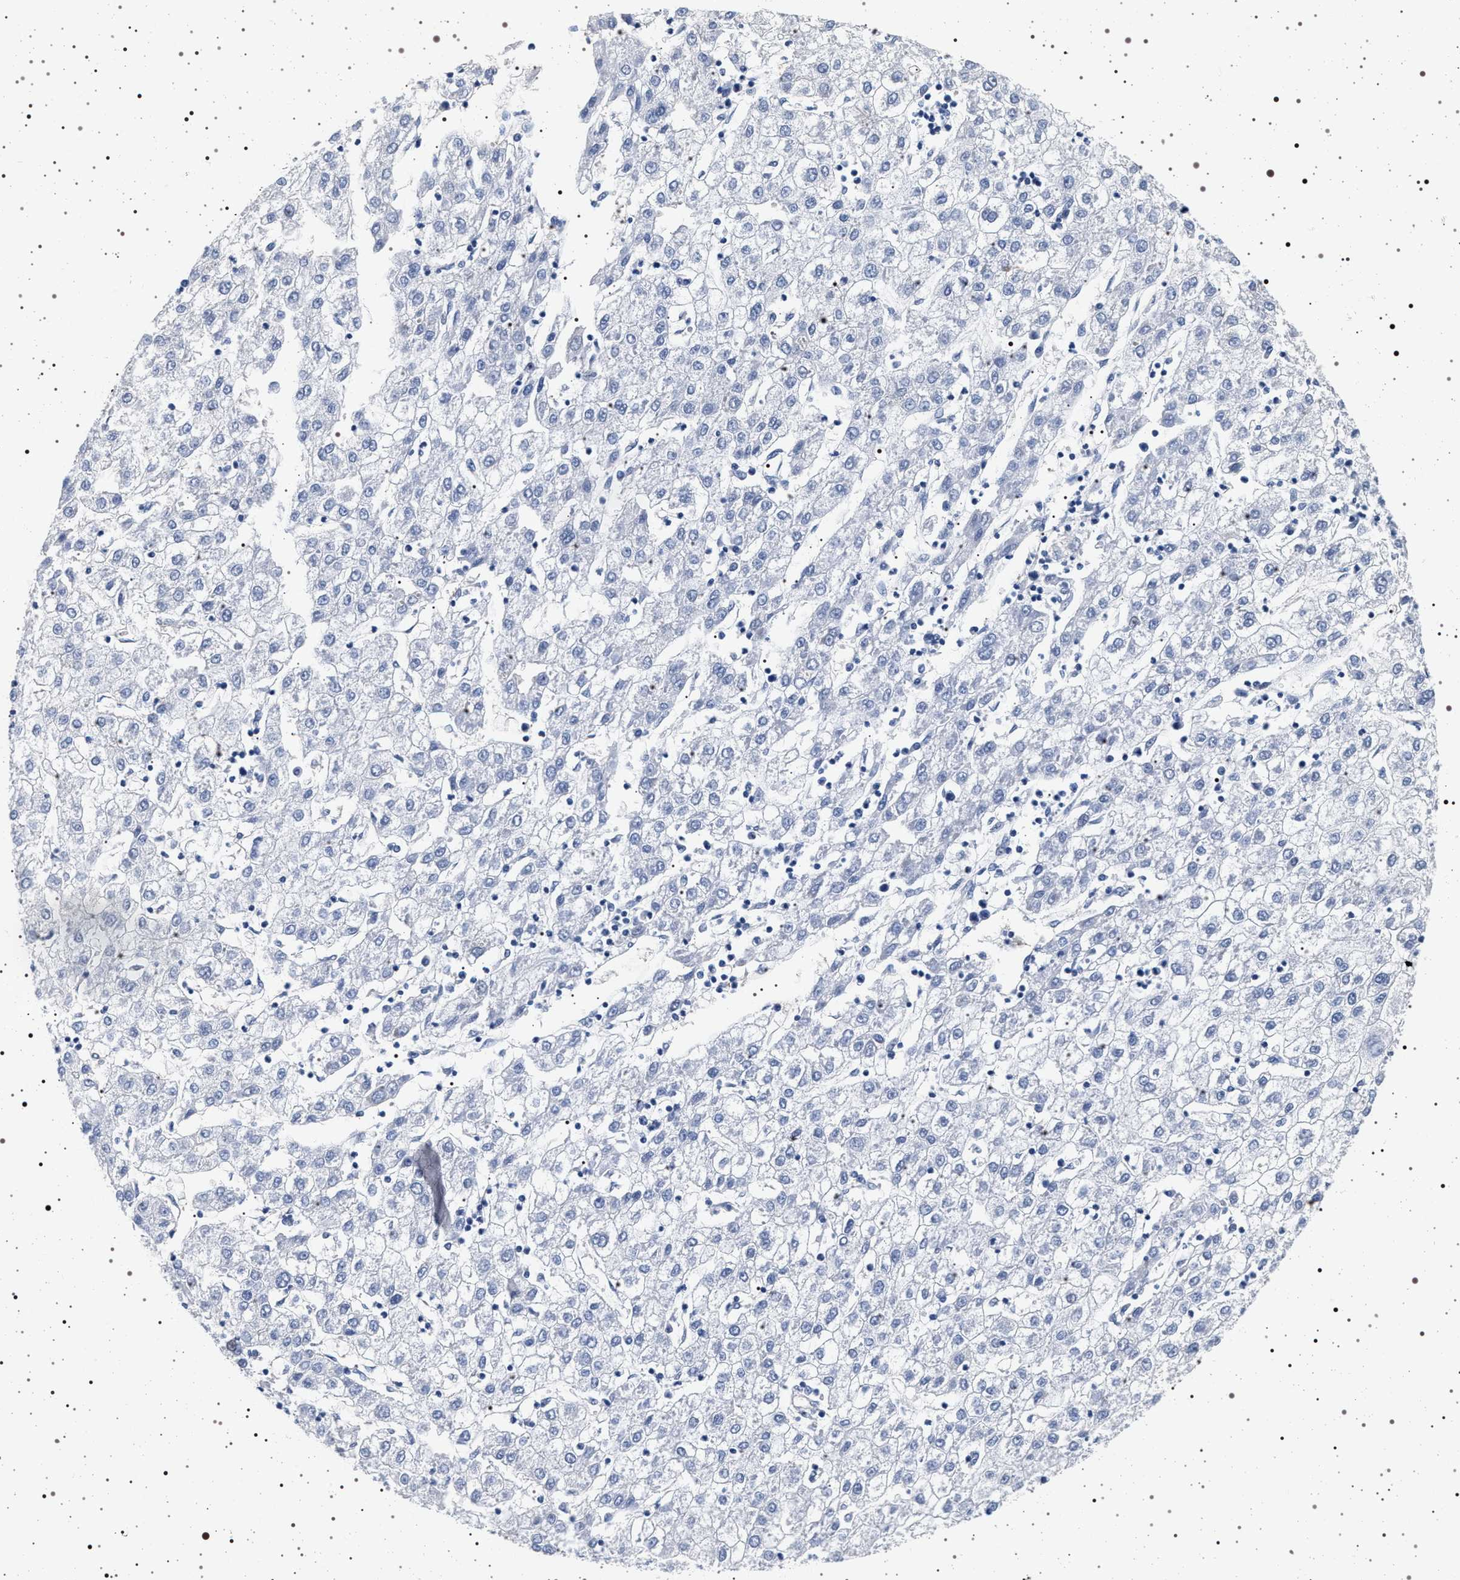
{"staining": {"intensity": "negative", "quantity": "none", "location": "none"}, "tissue": "liver cancer", "cell_type": "Tumor cells", "image_type": "cancer", "snomed": [{"axis": "morphology", "description": "Carcinoma, Hepatocellular, NOS"}, {"axis": "topography", "description": "Liver"}], "caption": "Immunohistochemistry histopathology image of neoplastic tissue: human liver cancer (hepatocellular carcinoma) stained with DAB (3,3'-diaminobenzidine) reveals no significant protein positivity in tumor cells.", "gene": "HSD17B1", "patient": {"sex": "male", "age": 72}}